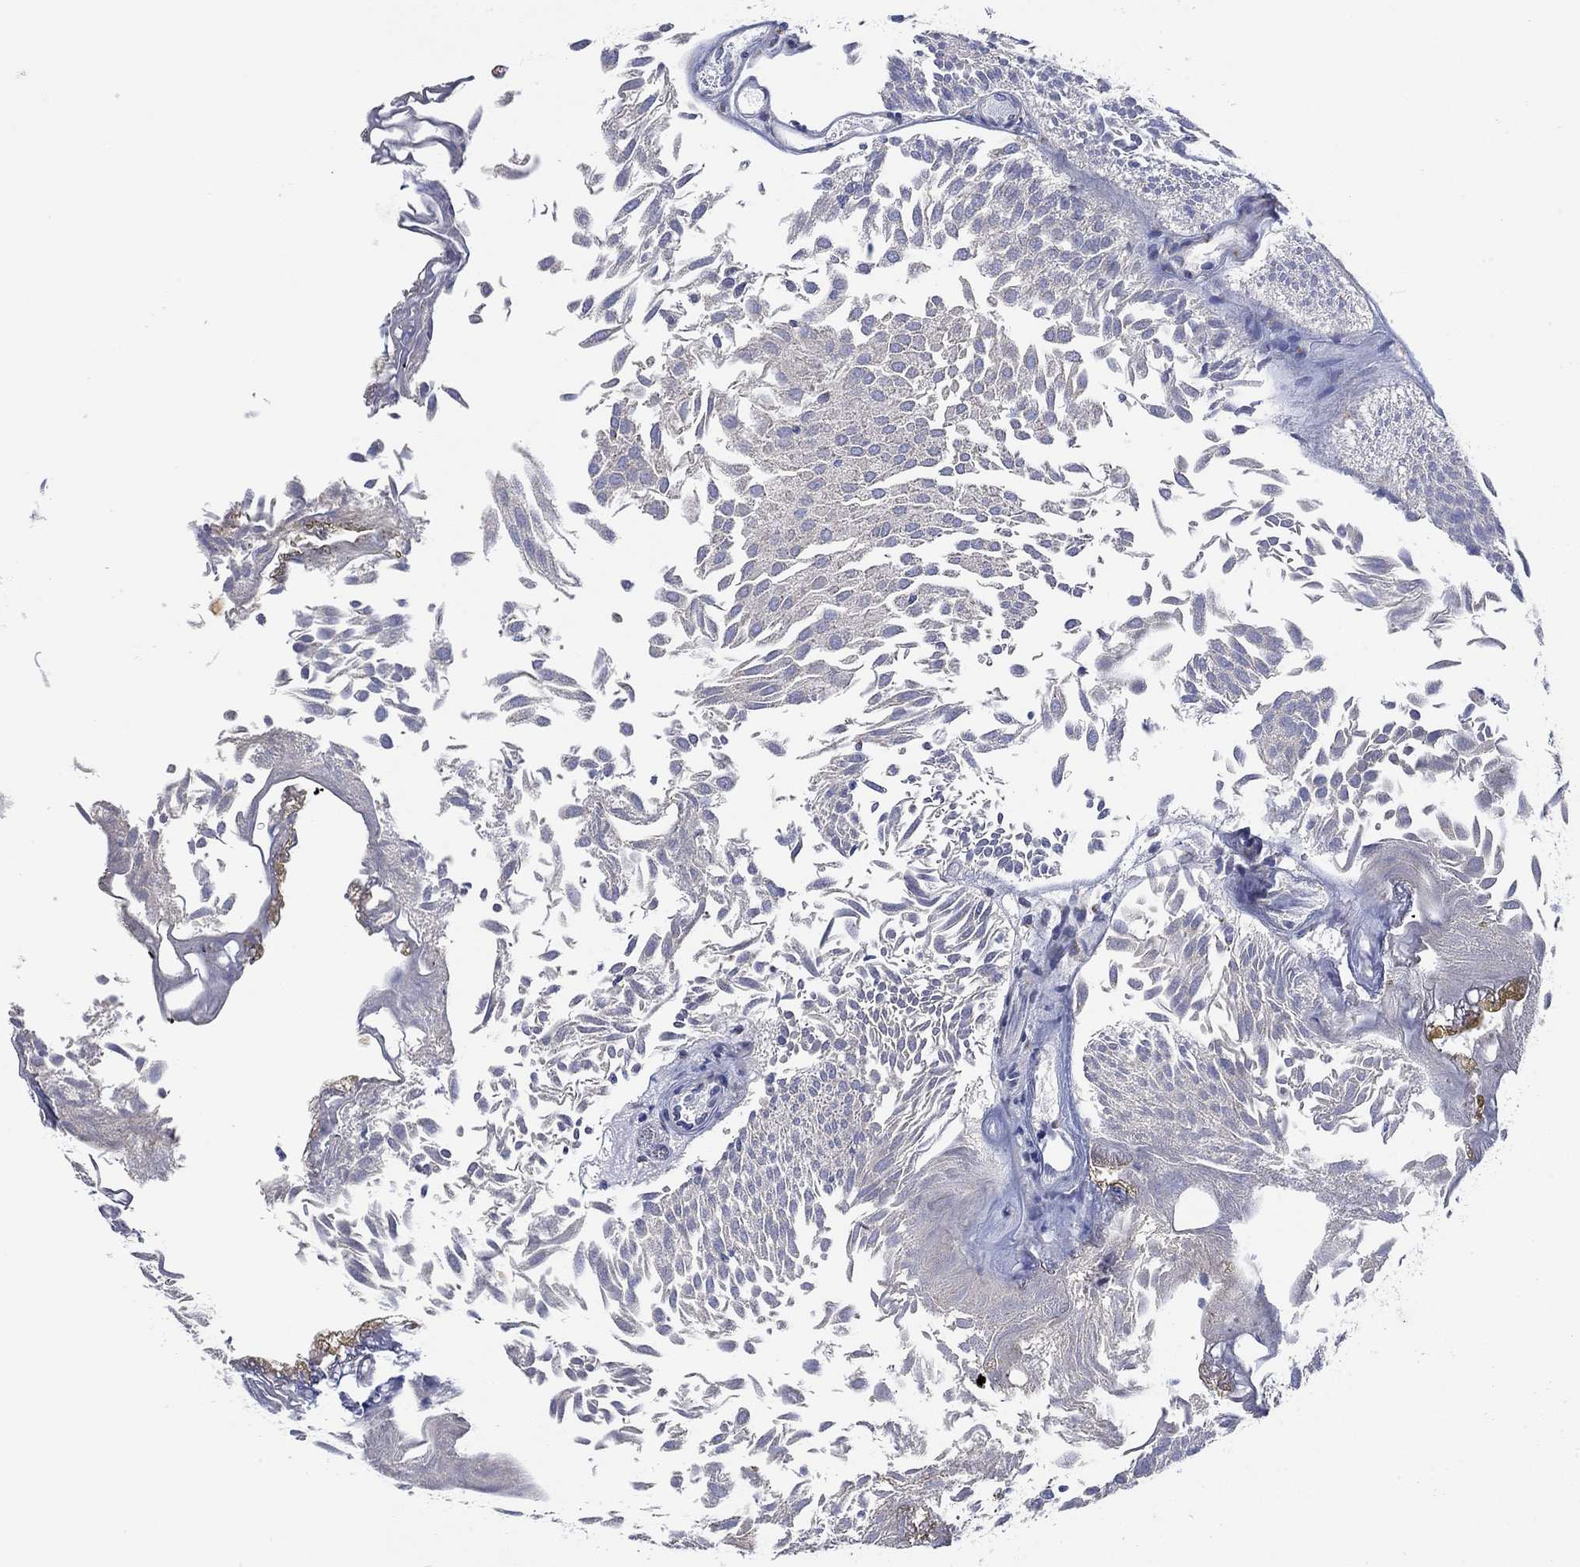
{"staining": {"intensity": "negative", "quantity": "none", "location": "none"}, "tissue": "urothelial cancer", "cell_type": "Tumor cells", "image_type": "cancer", "snomed": [{"axis": "morphology", "description": "Urothelial carcinoma, Low grade"}, {"axis": "topography", "description": "Urinary bladder"}], "caption": "An IHC photomicrograph of urothelial cancer is shown. There is no staining in tumor cells of urothelial cancer.", "gene": "KRT222", "patient": {"sex": "male", "age": 52}}